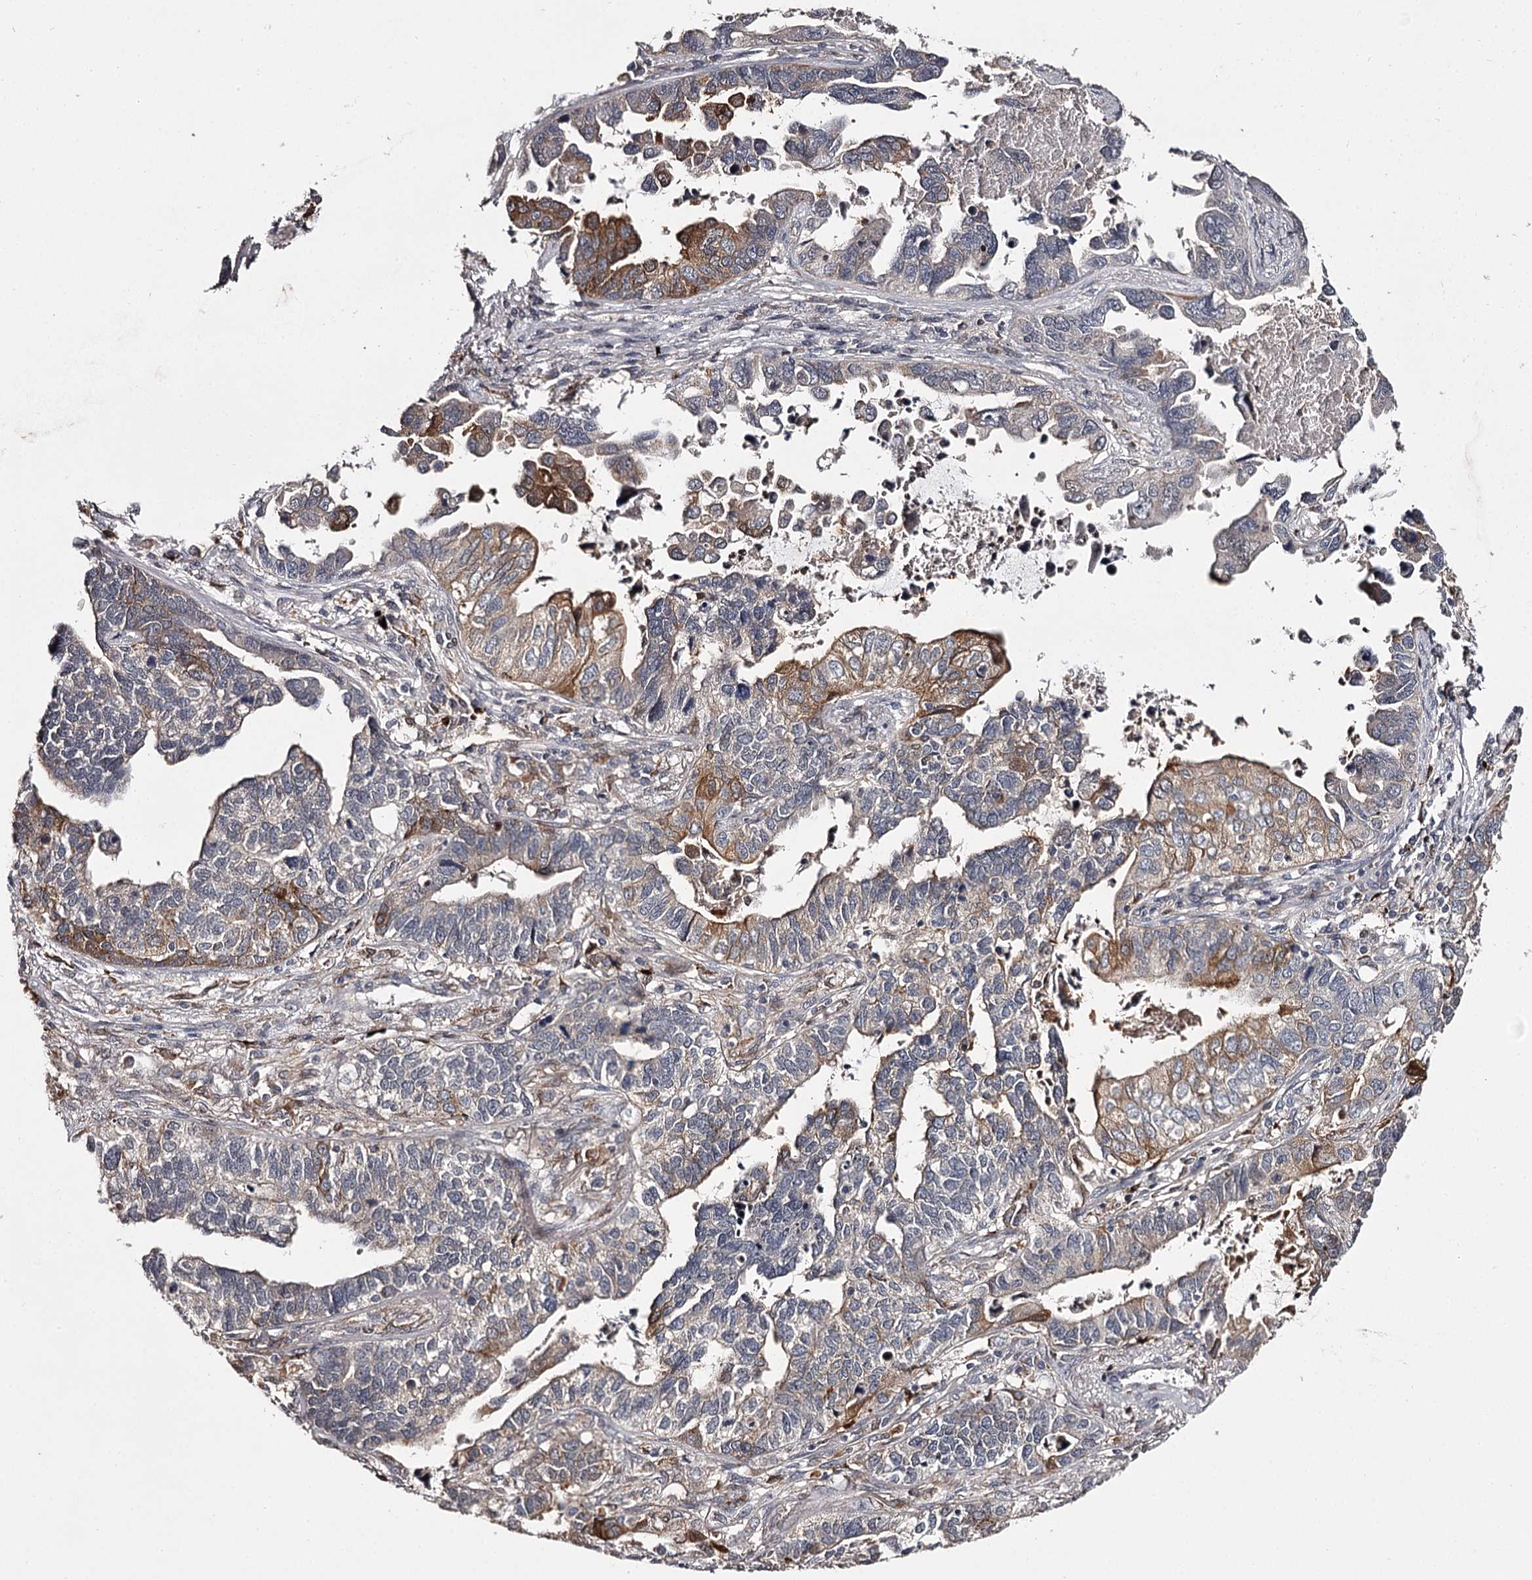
{"staining": {"intensity": "moderate", "quantity": "25%-75%", "location": "cytoplasmic/membranous"}, "tissue": "lung cancer", "cell_type": "Tumor cells", "image_type": "cancer", "snomed": [{"axis": "morphology", "description": "Adenocarcinoma, NOS"}, {"axis": "topography", "description": "Lung"}], "caption": "Moderate cytoplasmic/membranous protein staining is seen in about 25%-75% of tumor cells in lung cancer (adenocarcinoma).", "gene": "SLC32A1", "patient": {"sex": "male", "age": 67}}